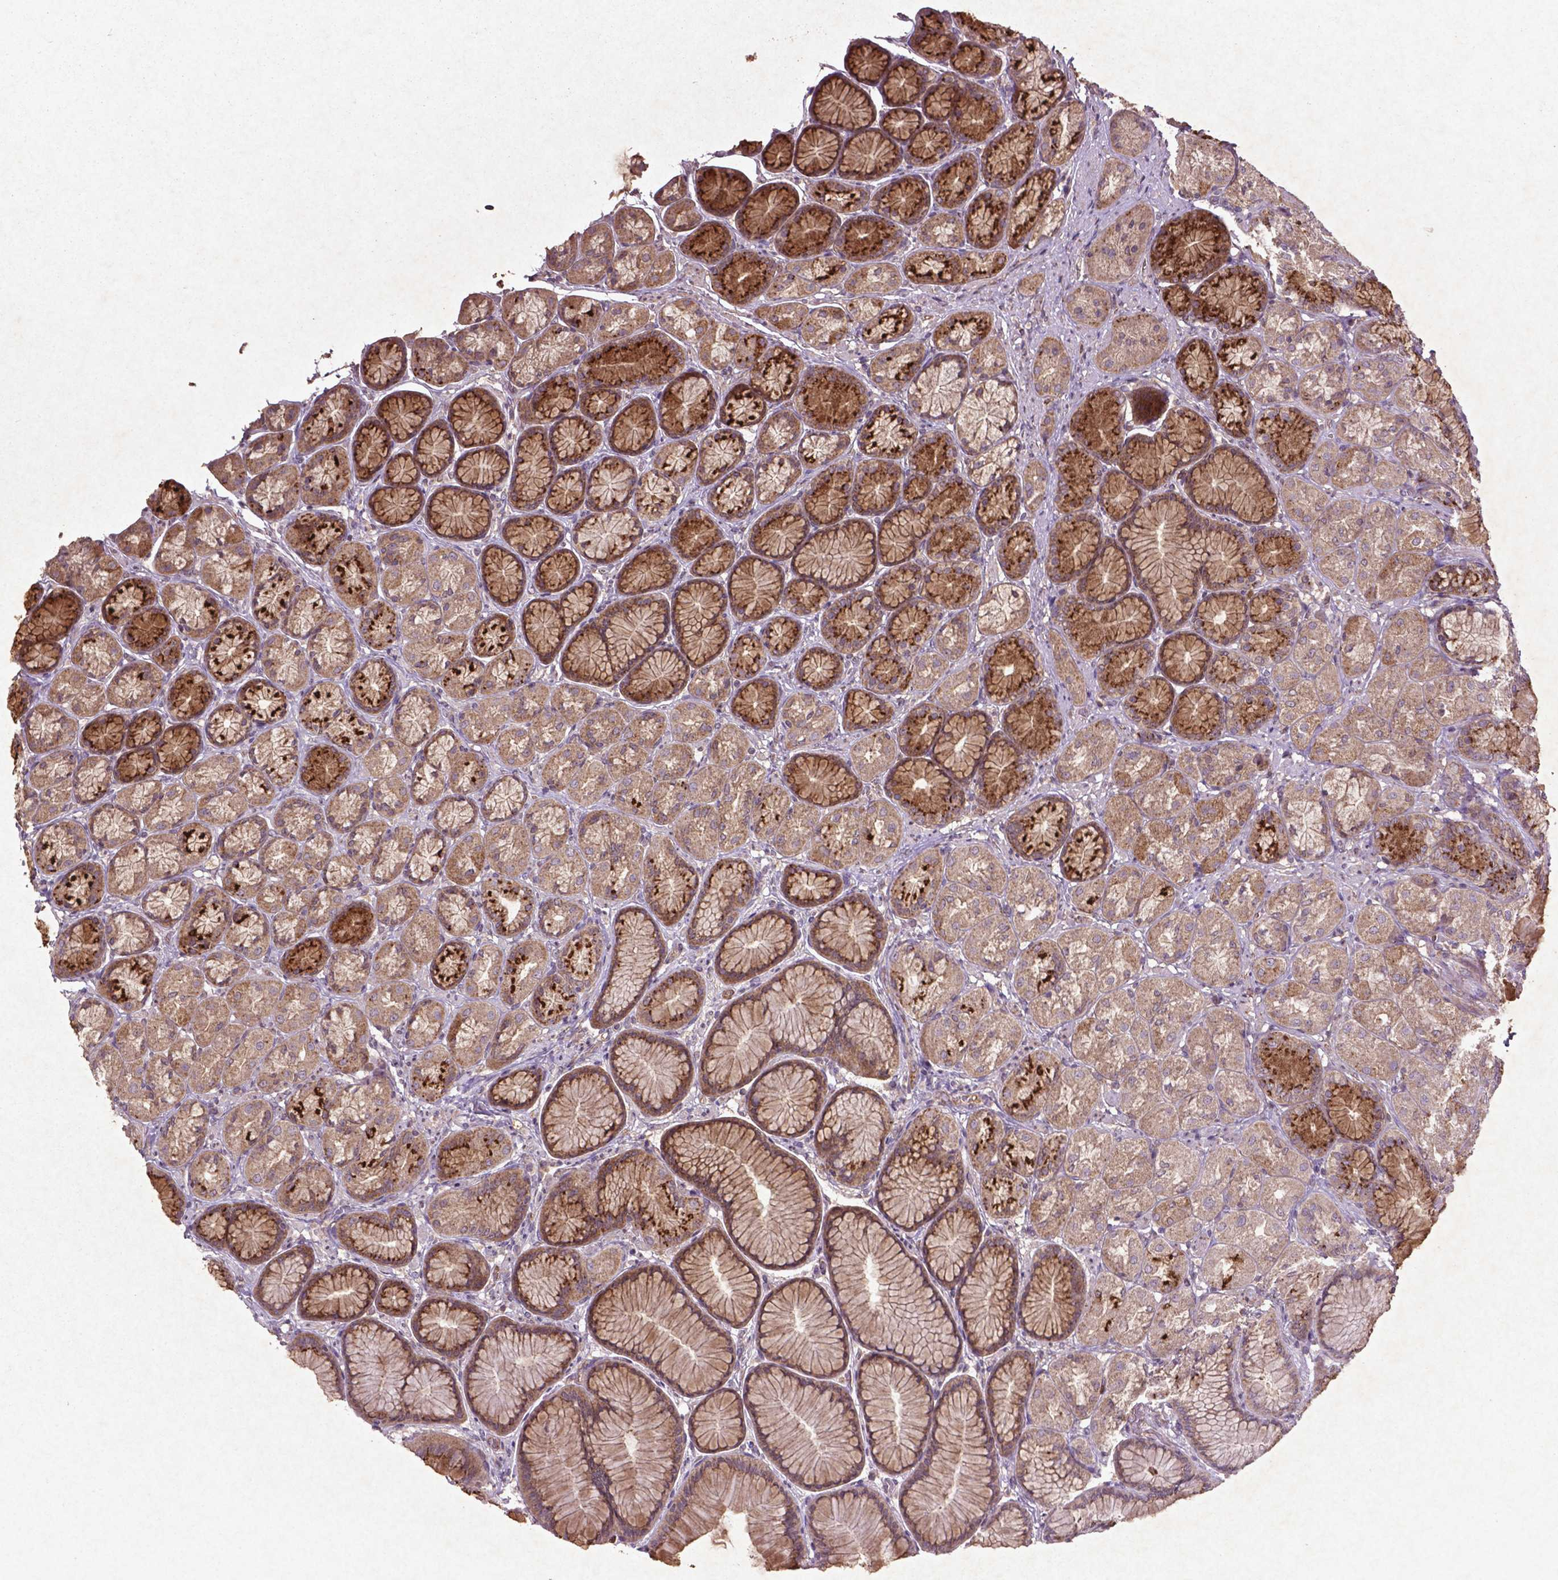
{"staining": {"intensity": "strong", "quantity": "25%-75%", "location": "cytoplasmic/membranous"}, "tissue": "stomach", "cell_type": "Glandular cells", "image_type": "normal", "snomed": [{"axis": "morphology", "description": "Normal tissue, NOS"}, {"axis": "morphology", "description": "Adenocarcinoma, NOS"}, {"axis": "morphology", "description": "Adenocarcinoma, High grade"}, {"axis": "topography", "description": "Stomach, upper"}, {"axis": "topography", "description": "Stomach"}], "caption": "Human stomach stained for a protein (brown) shows strong cytoplasmic/membranous positive expression in approximately 25%-75% of glandular cells.", "gene": "MTOR", "patient": {"sex": "female", "age": 65}}